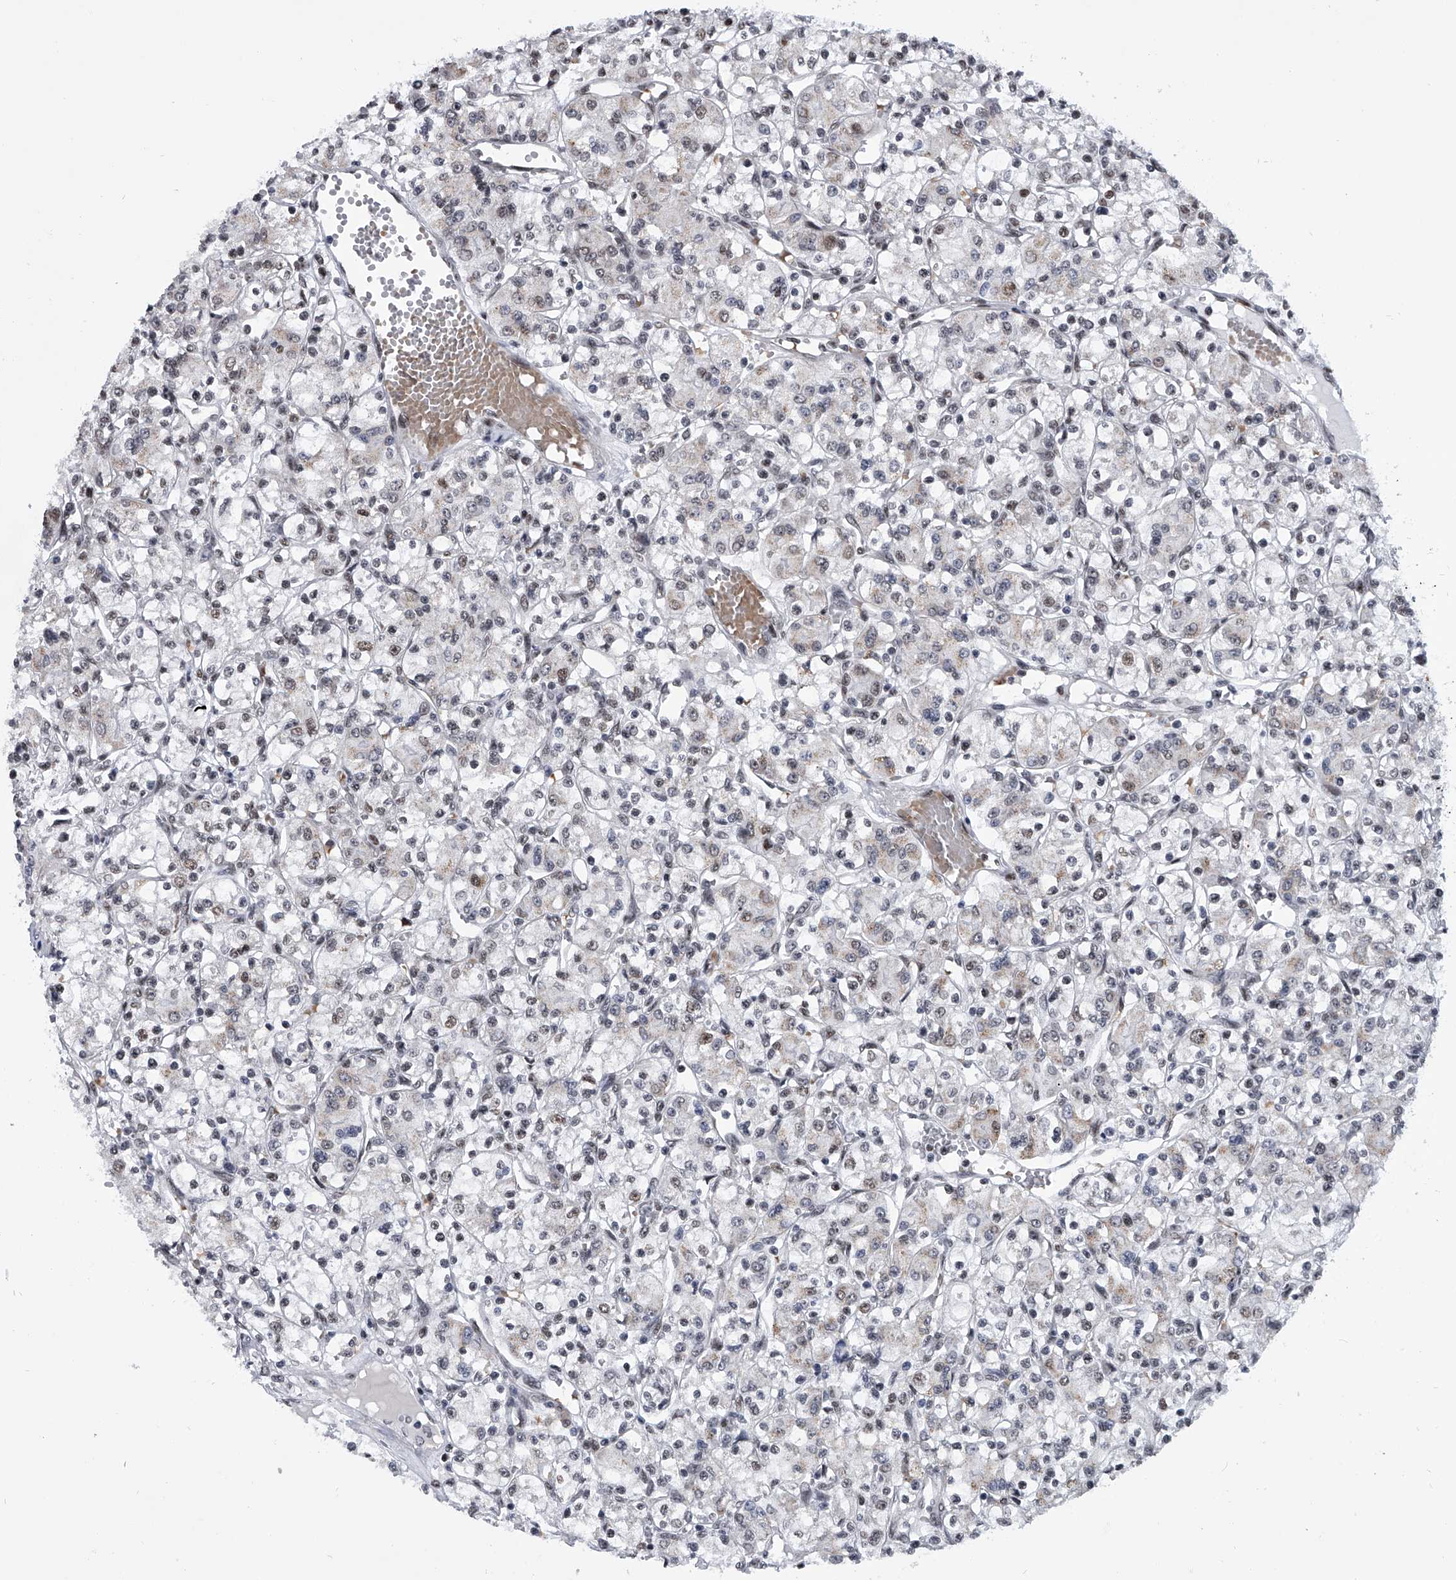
{"staining": {"intensity": "weak", "quantity": "25%-75%", "location": "cytoplasmic/membranous,nuclear"}, "tissue": "renal cancer", "cell_type": "Tumor cells", "image_type": "cancer", "snomed": [{"axis": "morphology", "description": "Adenocarcinoma, NOS"}, {"axis": "topography", "description": "Kidney"}], "caption": "Immunohistochemical staining of human renal cancer (adenocarcinoma) displays low levels of weak cytoplasmic/membranous and nuclear protein staining in about 25%-75% of tumor cells. (brown staining indicates protein expression, while blue staining denotes nuclei).", "gene": "SIM2", "patient": {"sex": "female", "age": 59}}